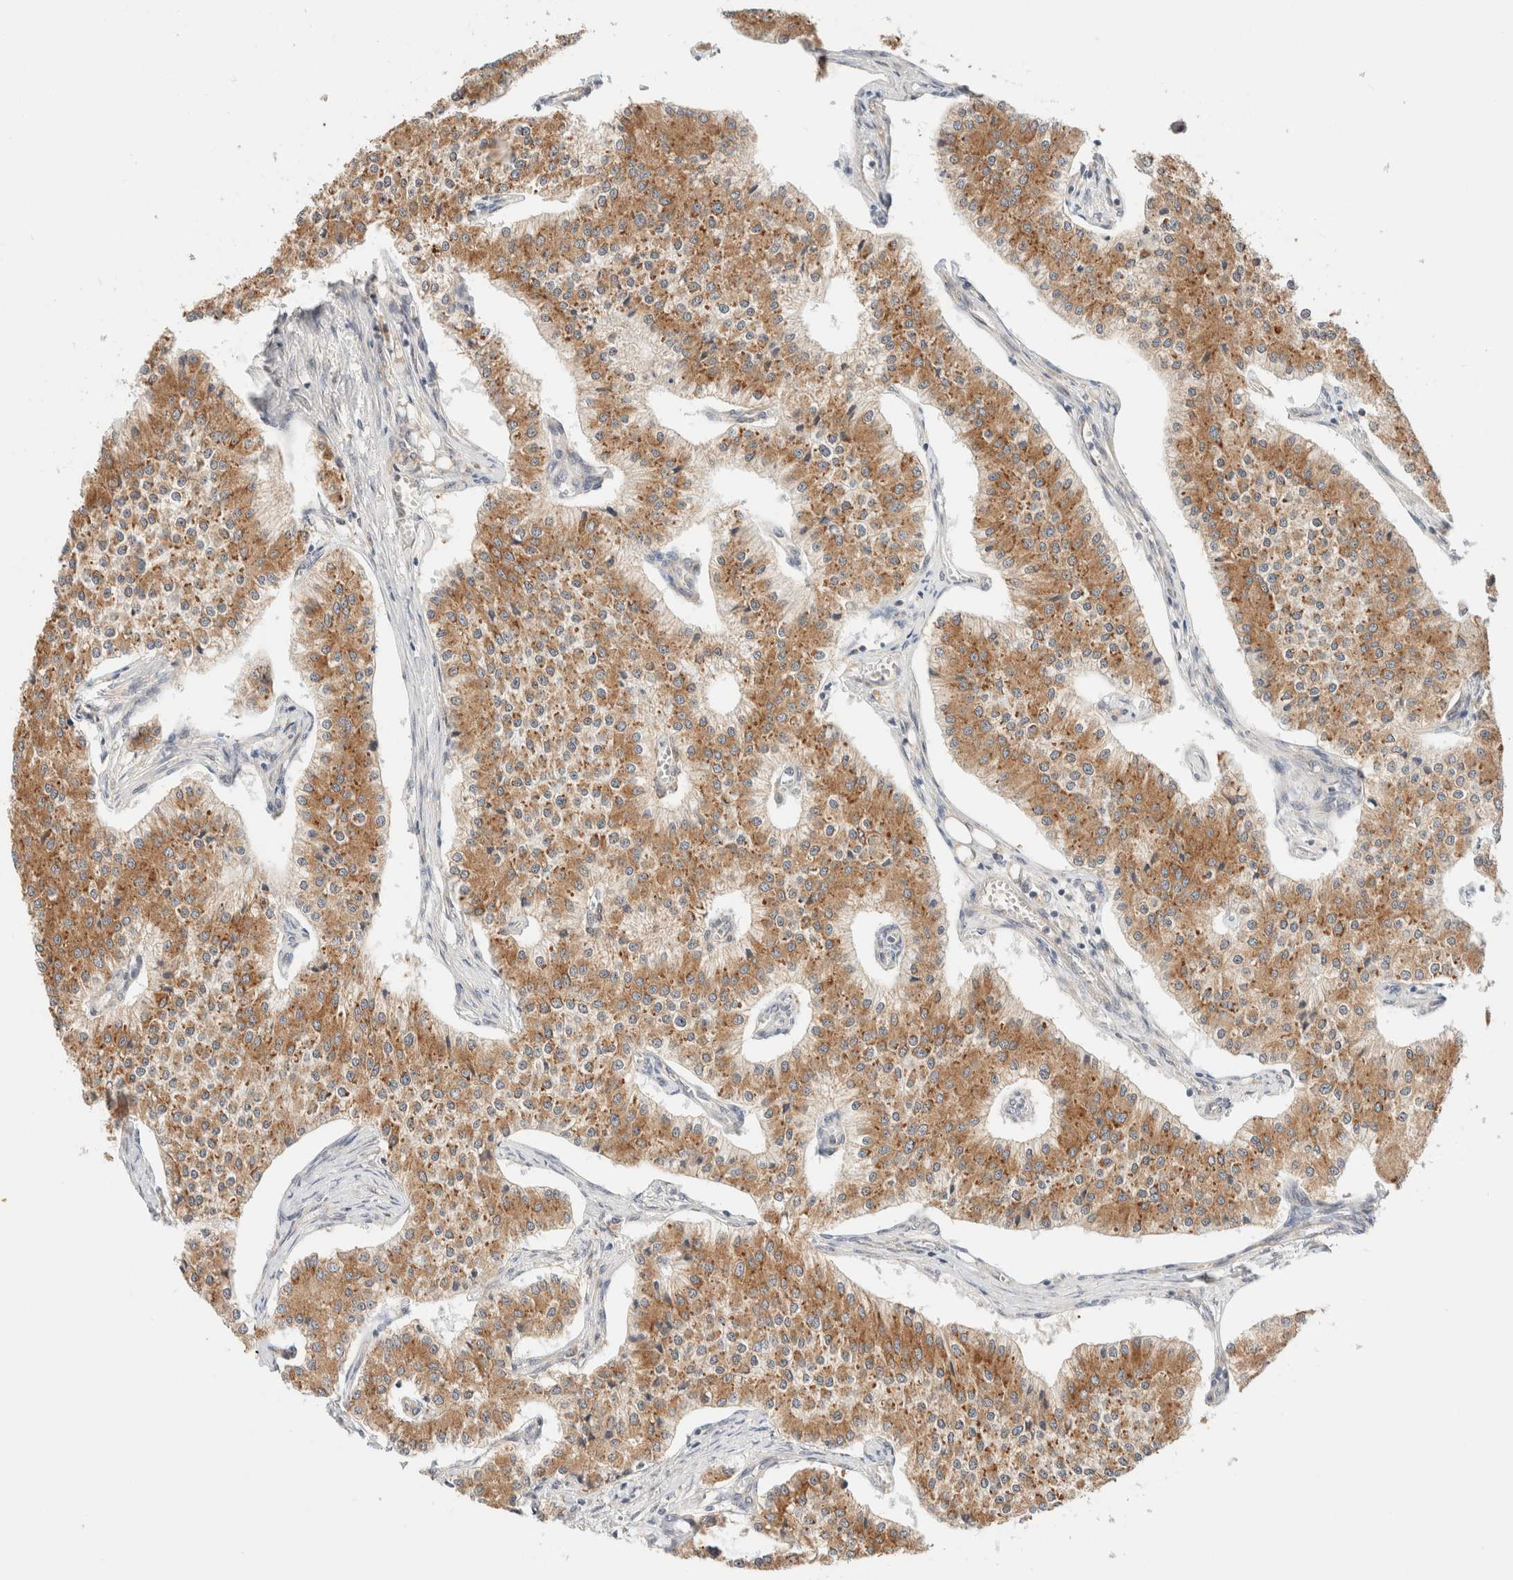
{"staining": {"intensity": "moderate", "quantity": ">75%", "location": "cytoplasmic/membranous"}, "tissue": "carcinoid", "cell_type": "Tumor cells", "image_type": "cancer", "snomed": [{"axis": "morphology", "description": "Carcinoid, malignant, NOS"}, {"axis": "topography", "description": "Colon"}], "caption": "Tumor cells reveal medium levels of moderate cytoplasmic/membranous positivity in approximately >75% of cells in carcinoid.", "gene": "RRP15", "patient": {"sex": "female", "age": 52}}